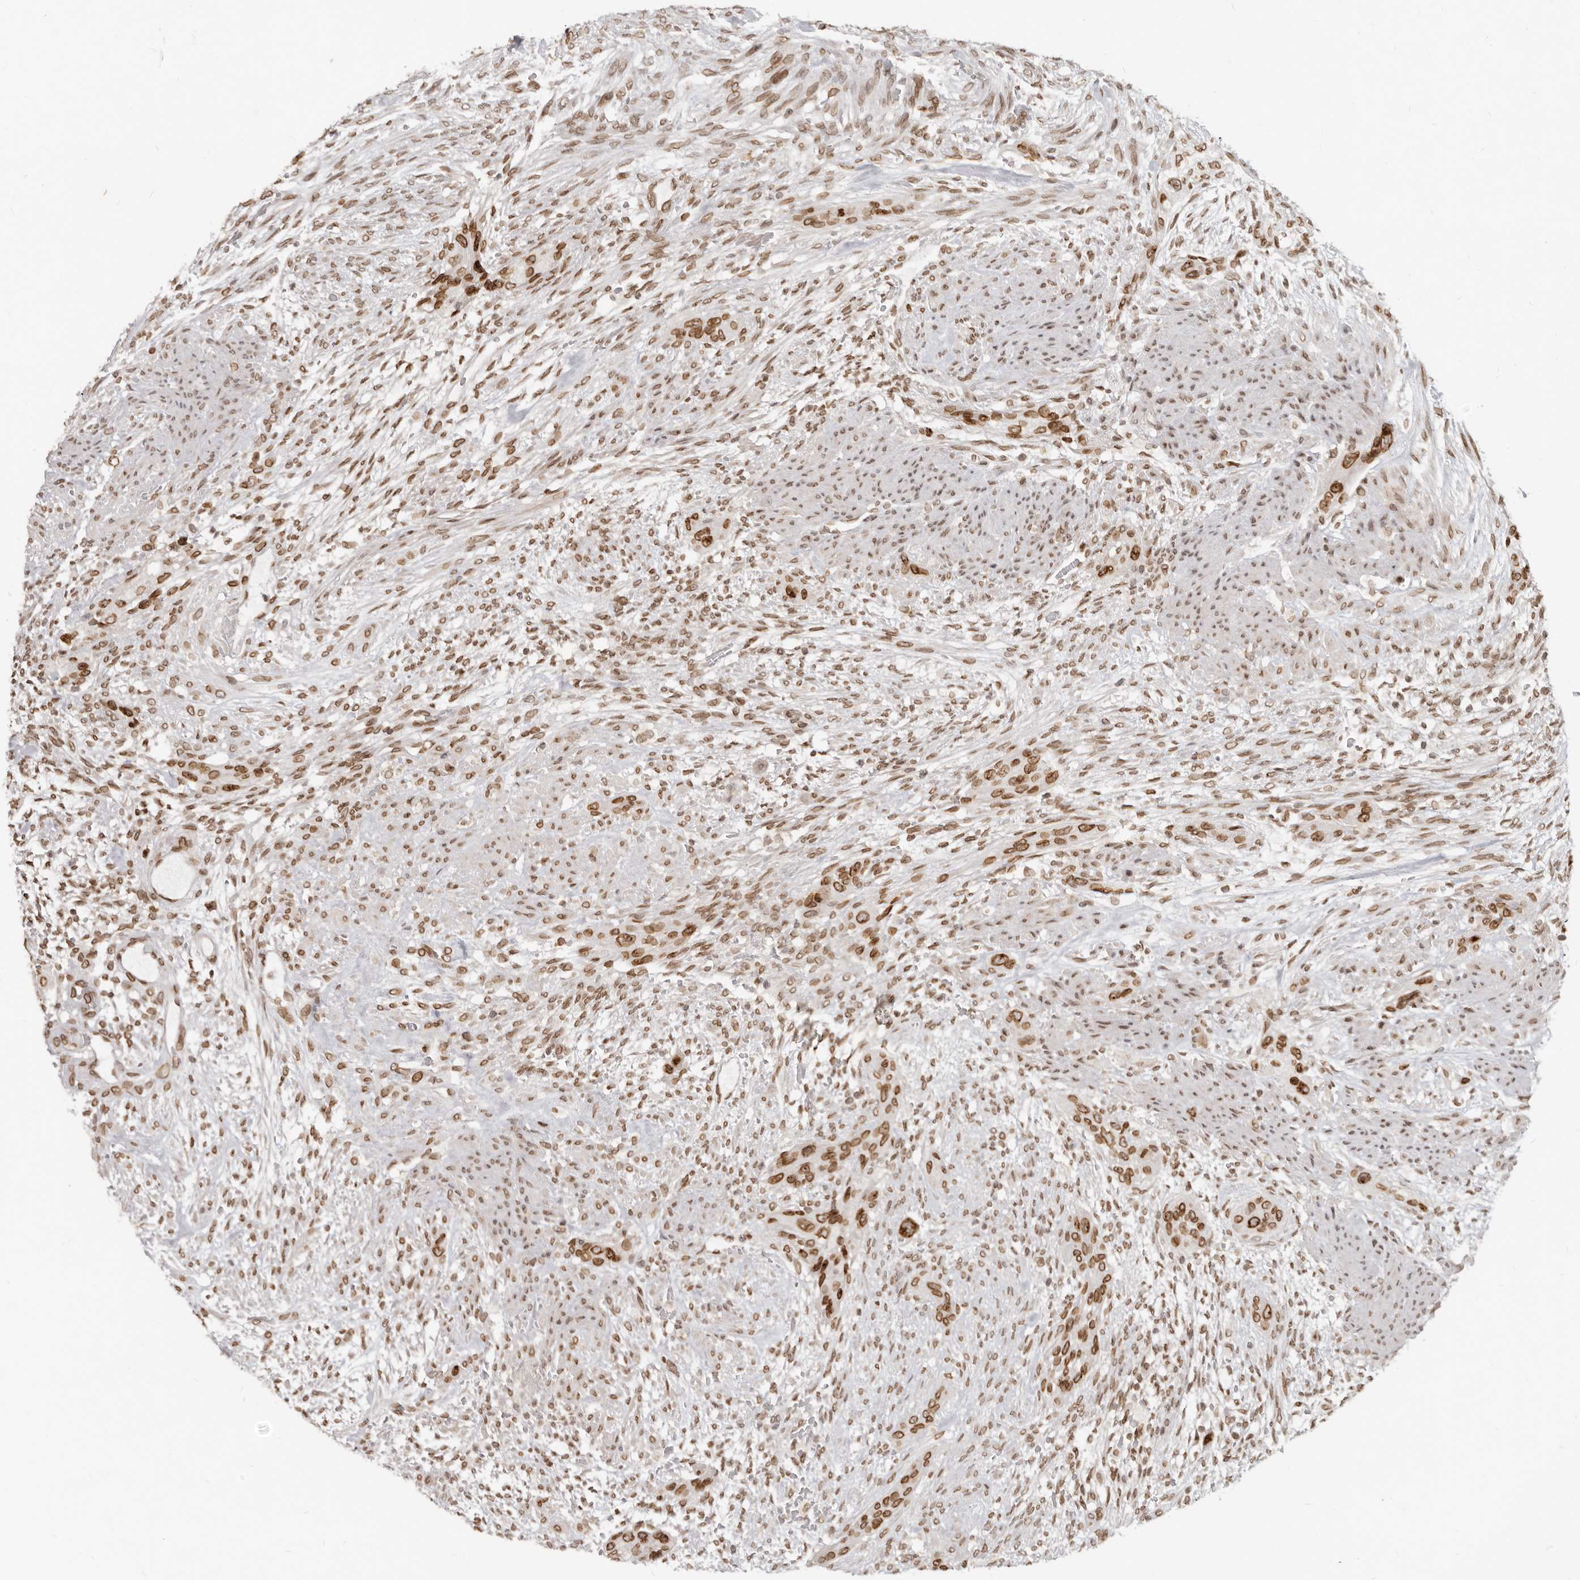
{"staining": {"intensity": "strong", "quantity": ">75%", "location": "cytoplasmic/membranous,nuclear"}, "tissue": "urothelial cancer", "cell_type": "Tumor cells", "image_type": "cancer", "snomed": [{"axis": "morphology", "description": "Urothelial carcinoma, High grade"}, {"axis": "topography", "description": "Urinary bladder"}], "caption": "Protein expression by immunohistochemistry demonstrates strong cytoplasmic/membranous and nuclear expression in about >75% of tumor cells in urothelial cancer. (brown staining indicates protein expression, while blue staining denotes nuclei).", "gene": "NUP153", "patient": {"sex": "male", "age": 35}}